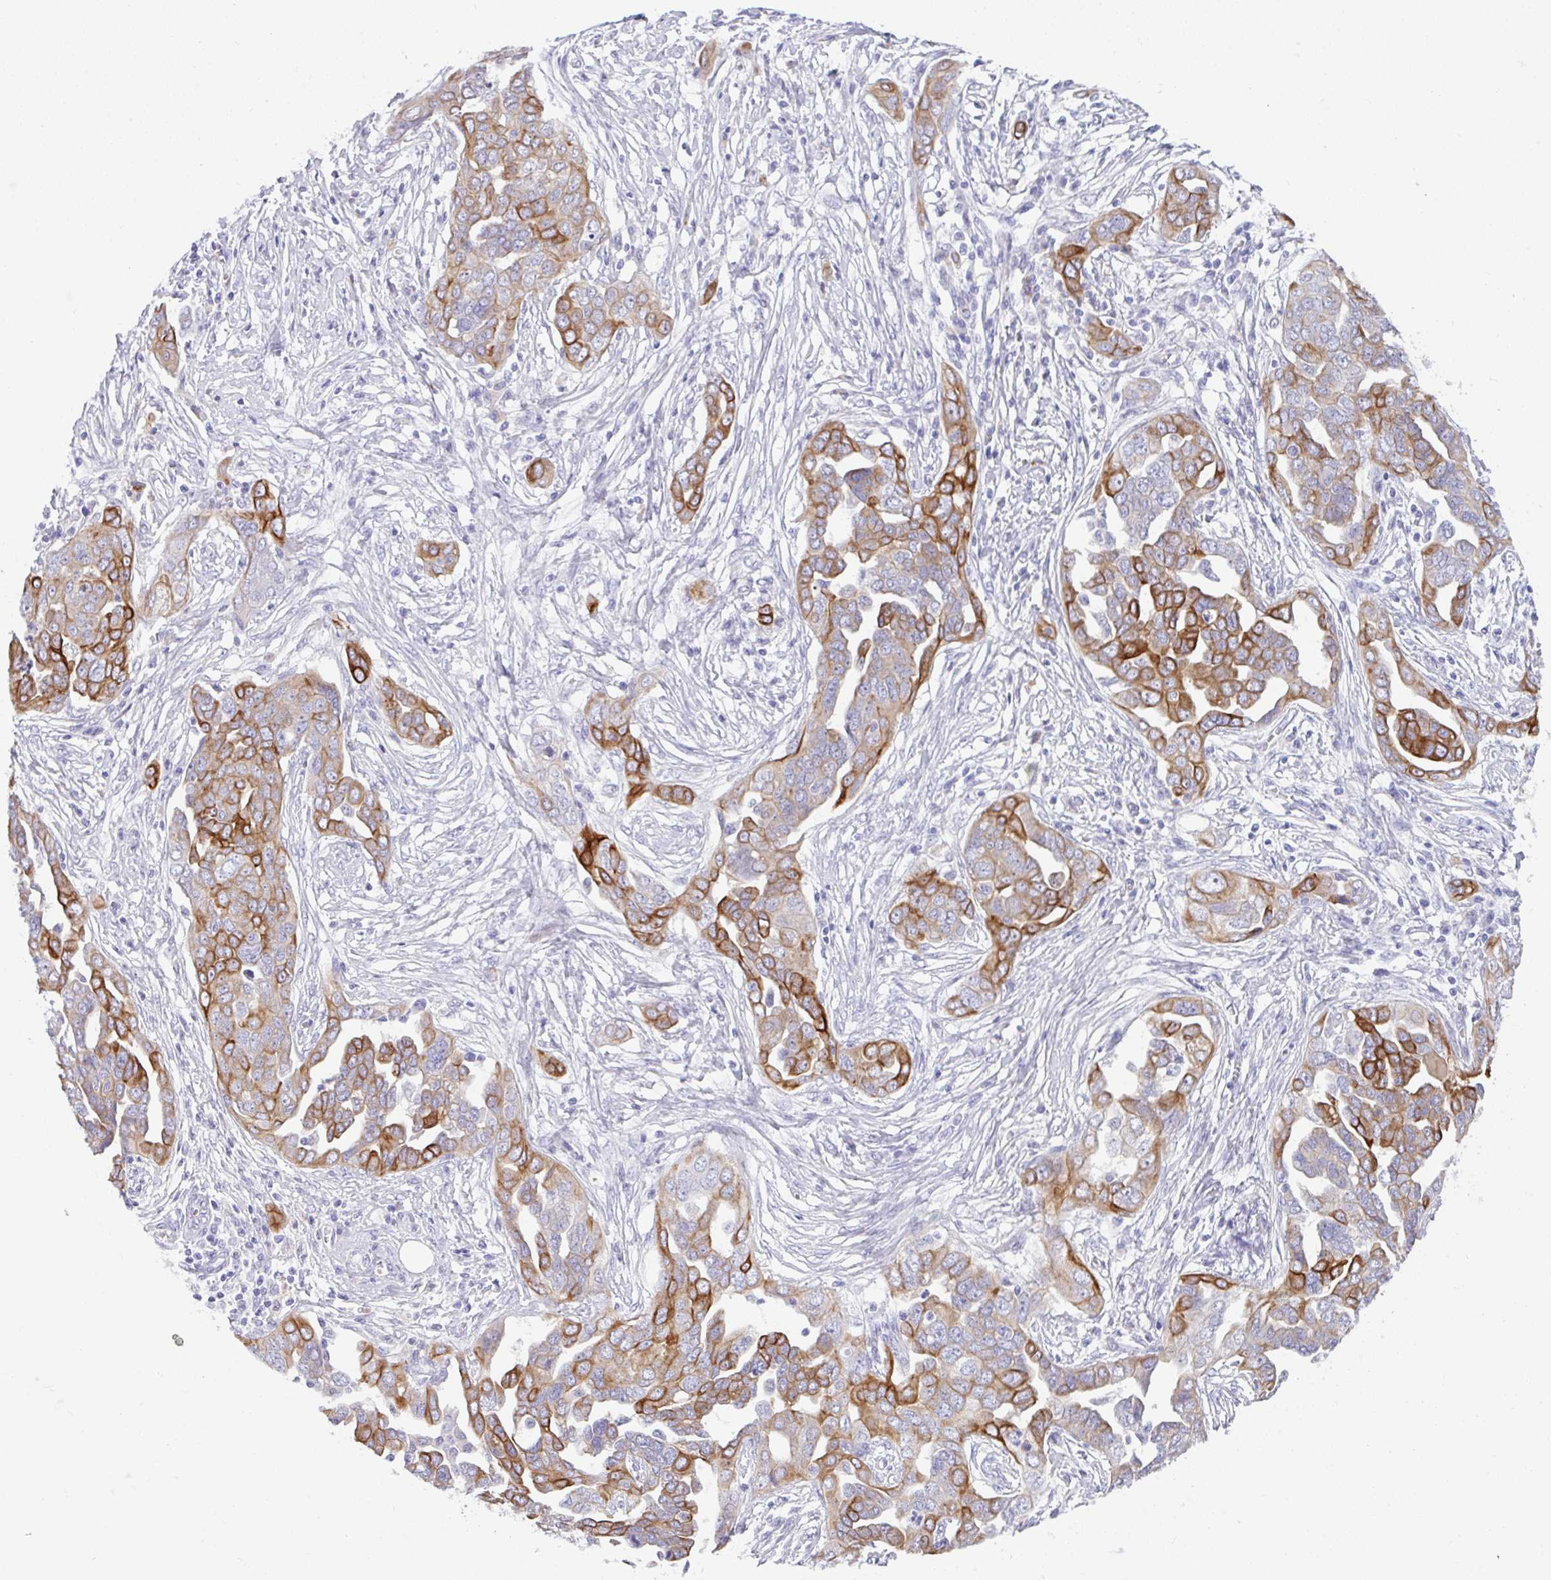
{"staining": {"intensity": "moderate", "quantity": "25%-75%", "location": "cytoplasmic/membranous"}, "tissue": "ovarian cancer", "cell_type": "Tumor cells", "image_type": "cancer", "snomed": [{"axis": "morphology", "description": "Cystadenocarcinoma, serous, NOS"}, {"axis": "topography", "description": "Ovary"}], "caption": "About 25%-75% of tumor cells in human ovarian cancer (serous cystadenocarcinoma) reveal moderate cytoplasmic/membranous protein staining as visualized by brown immunohistochemical staining.", "gene": "TRAF4", "patient": {"sex": "female", "age": 59}}